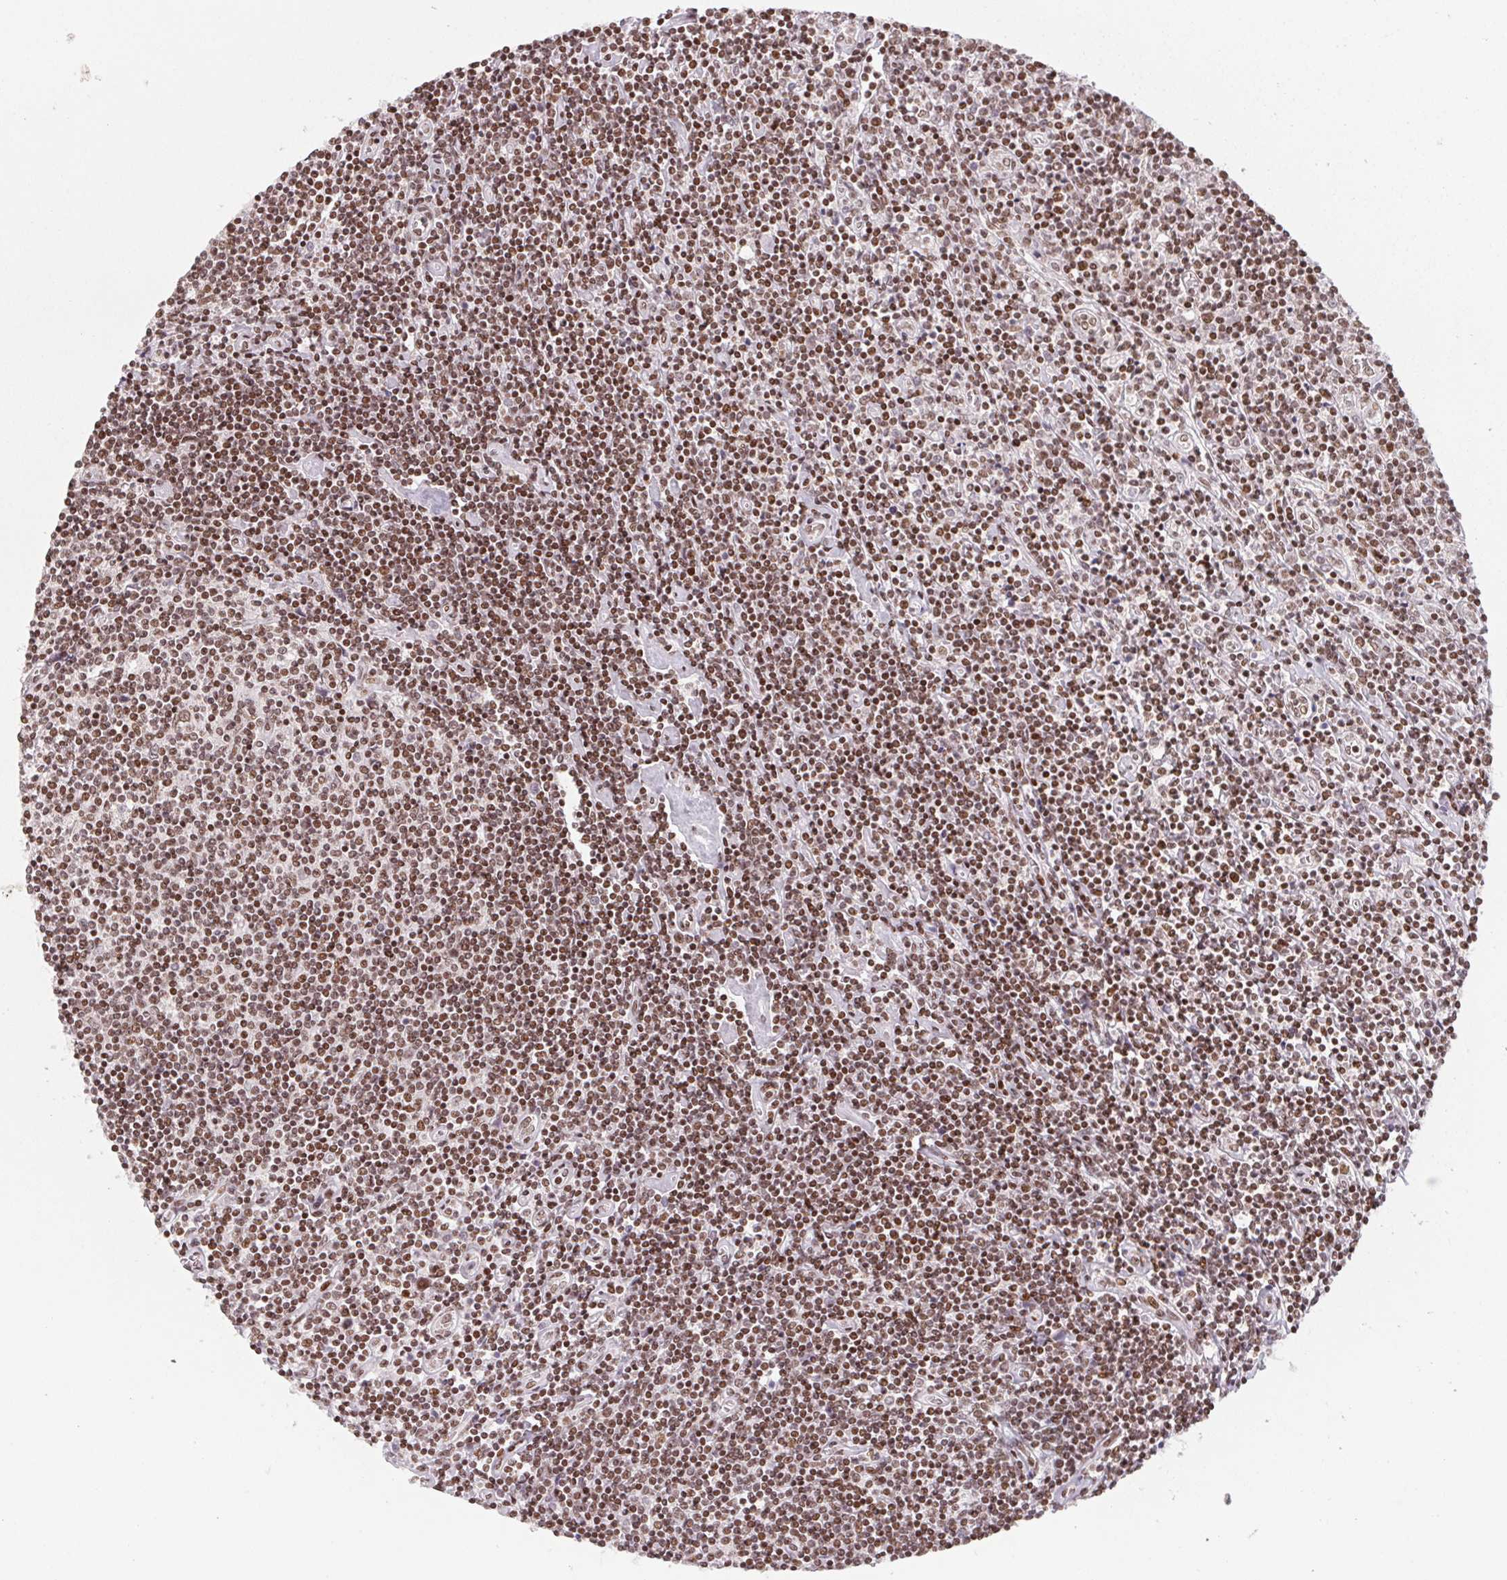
{"staining": {"intensity": "weak", "quantity": "25%-75%", "location": "nuclear"}, "tissue": "lymphoma", "cell_type": "Tumor cells", "image_type": "cancer", "snomed": [{"axis": "morphology", "description": "Hodgkin's disease, NOS"}, {"axis": "topography", "description": "Lymph node"}], "caption": "IHC of human lymphoma reveals low levels of weak nuclear positivity in about 25%-75% of tumor cells.", "gene": "KMT2A", "patient": {"sex": "male", "age": 40}}